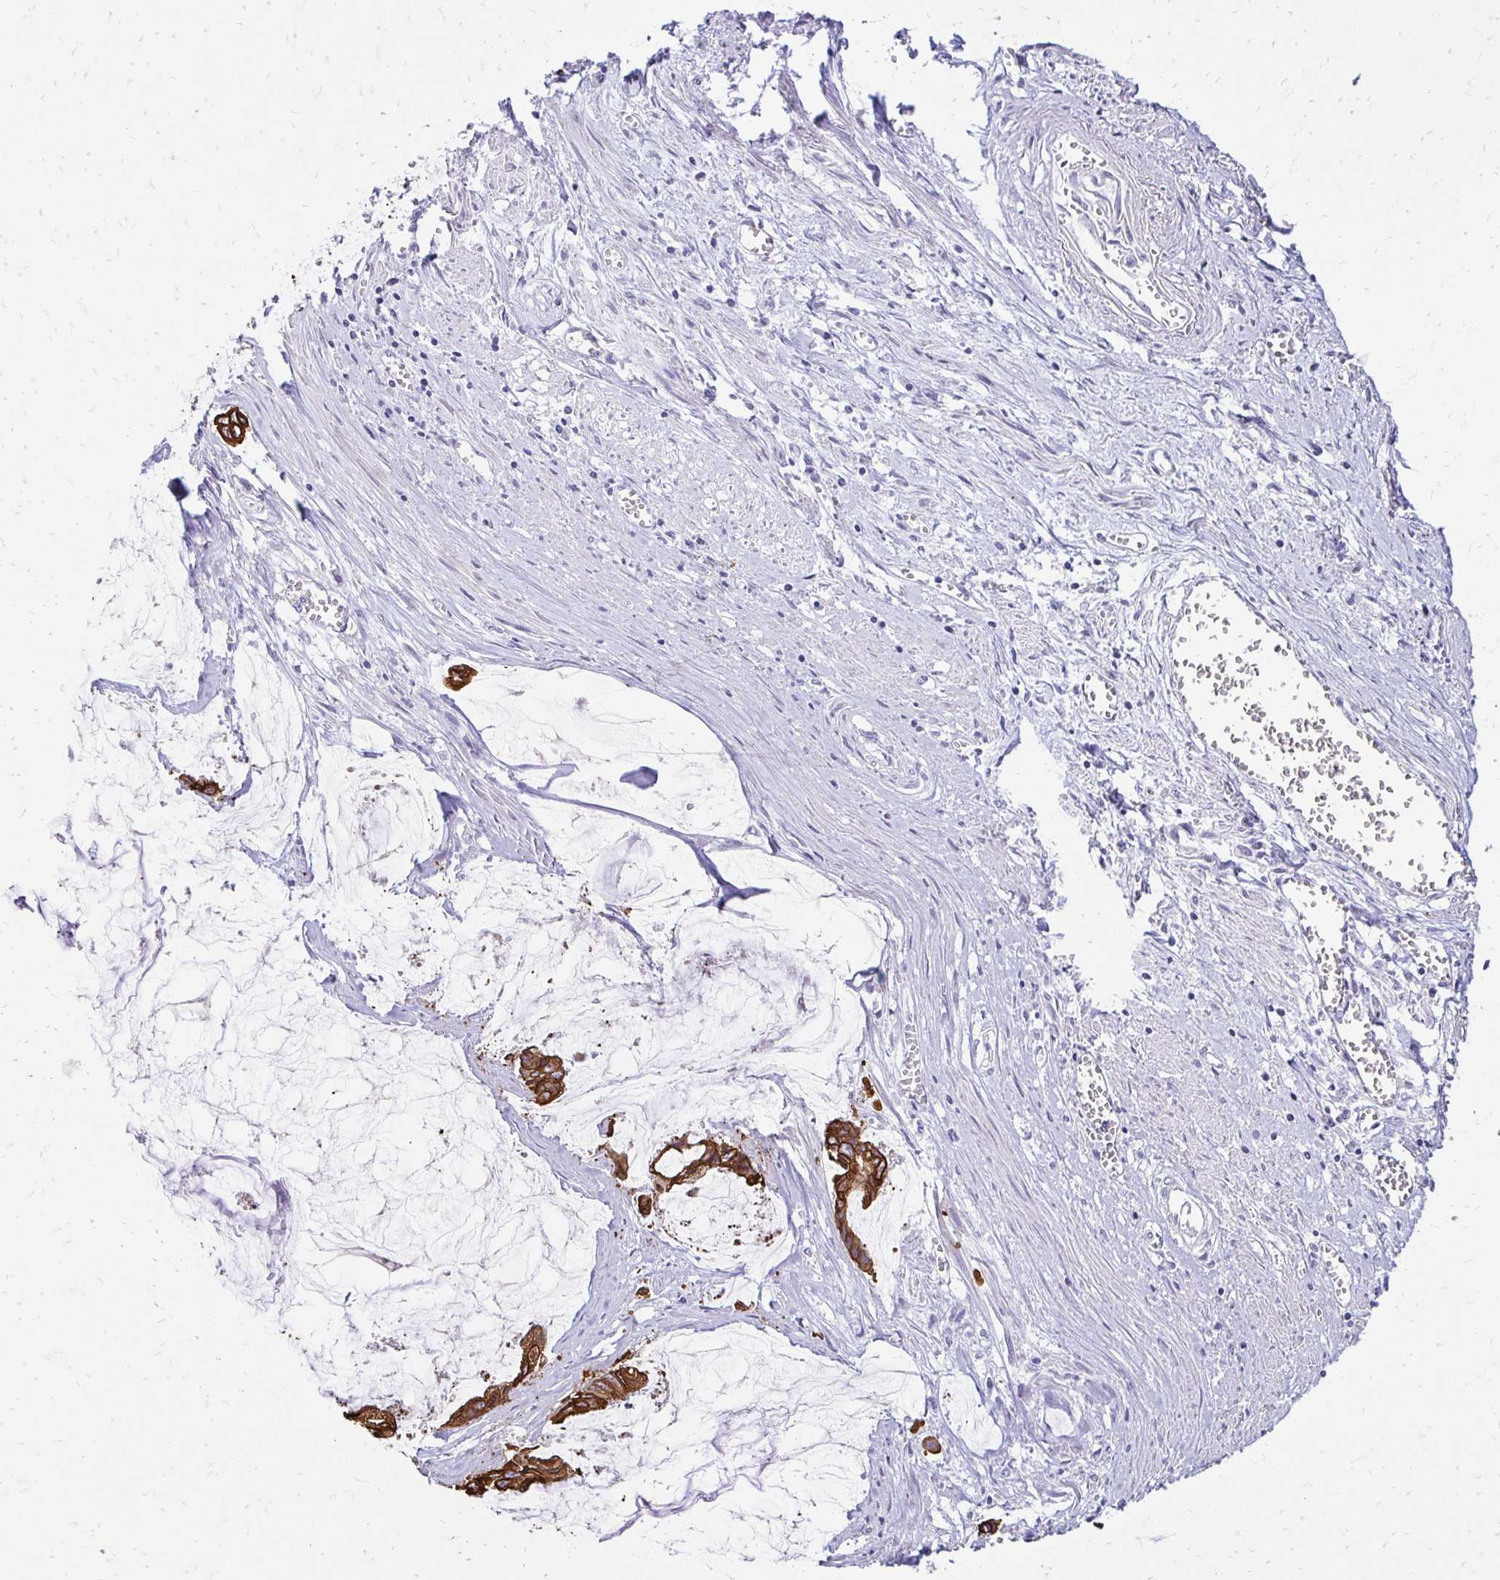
{"staining": {"intensity": "strong", "quantity": ">75%", "location": "cytoplasmic/membranous"}, "tissue": "ovarian cancer", "cell_type": "Tumor cells", "image_type": "cancer", "snomed": [{"axis": "morphology", "description": "Cystadenocarcinoma, mucinous, NOS"}, {"axis": "topography", "description": "Ovary"}], "caption": "Ovarian cancer (mucinous cystadenocarcinoma) stained with a brown dye shows strong cytoplasmic/membranous positive positivity in approximately >75% of tumor cells.", "gene": "C1QTNF2", "patient": {"sex": "female", "age": 90}}